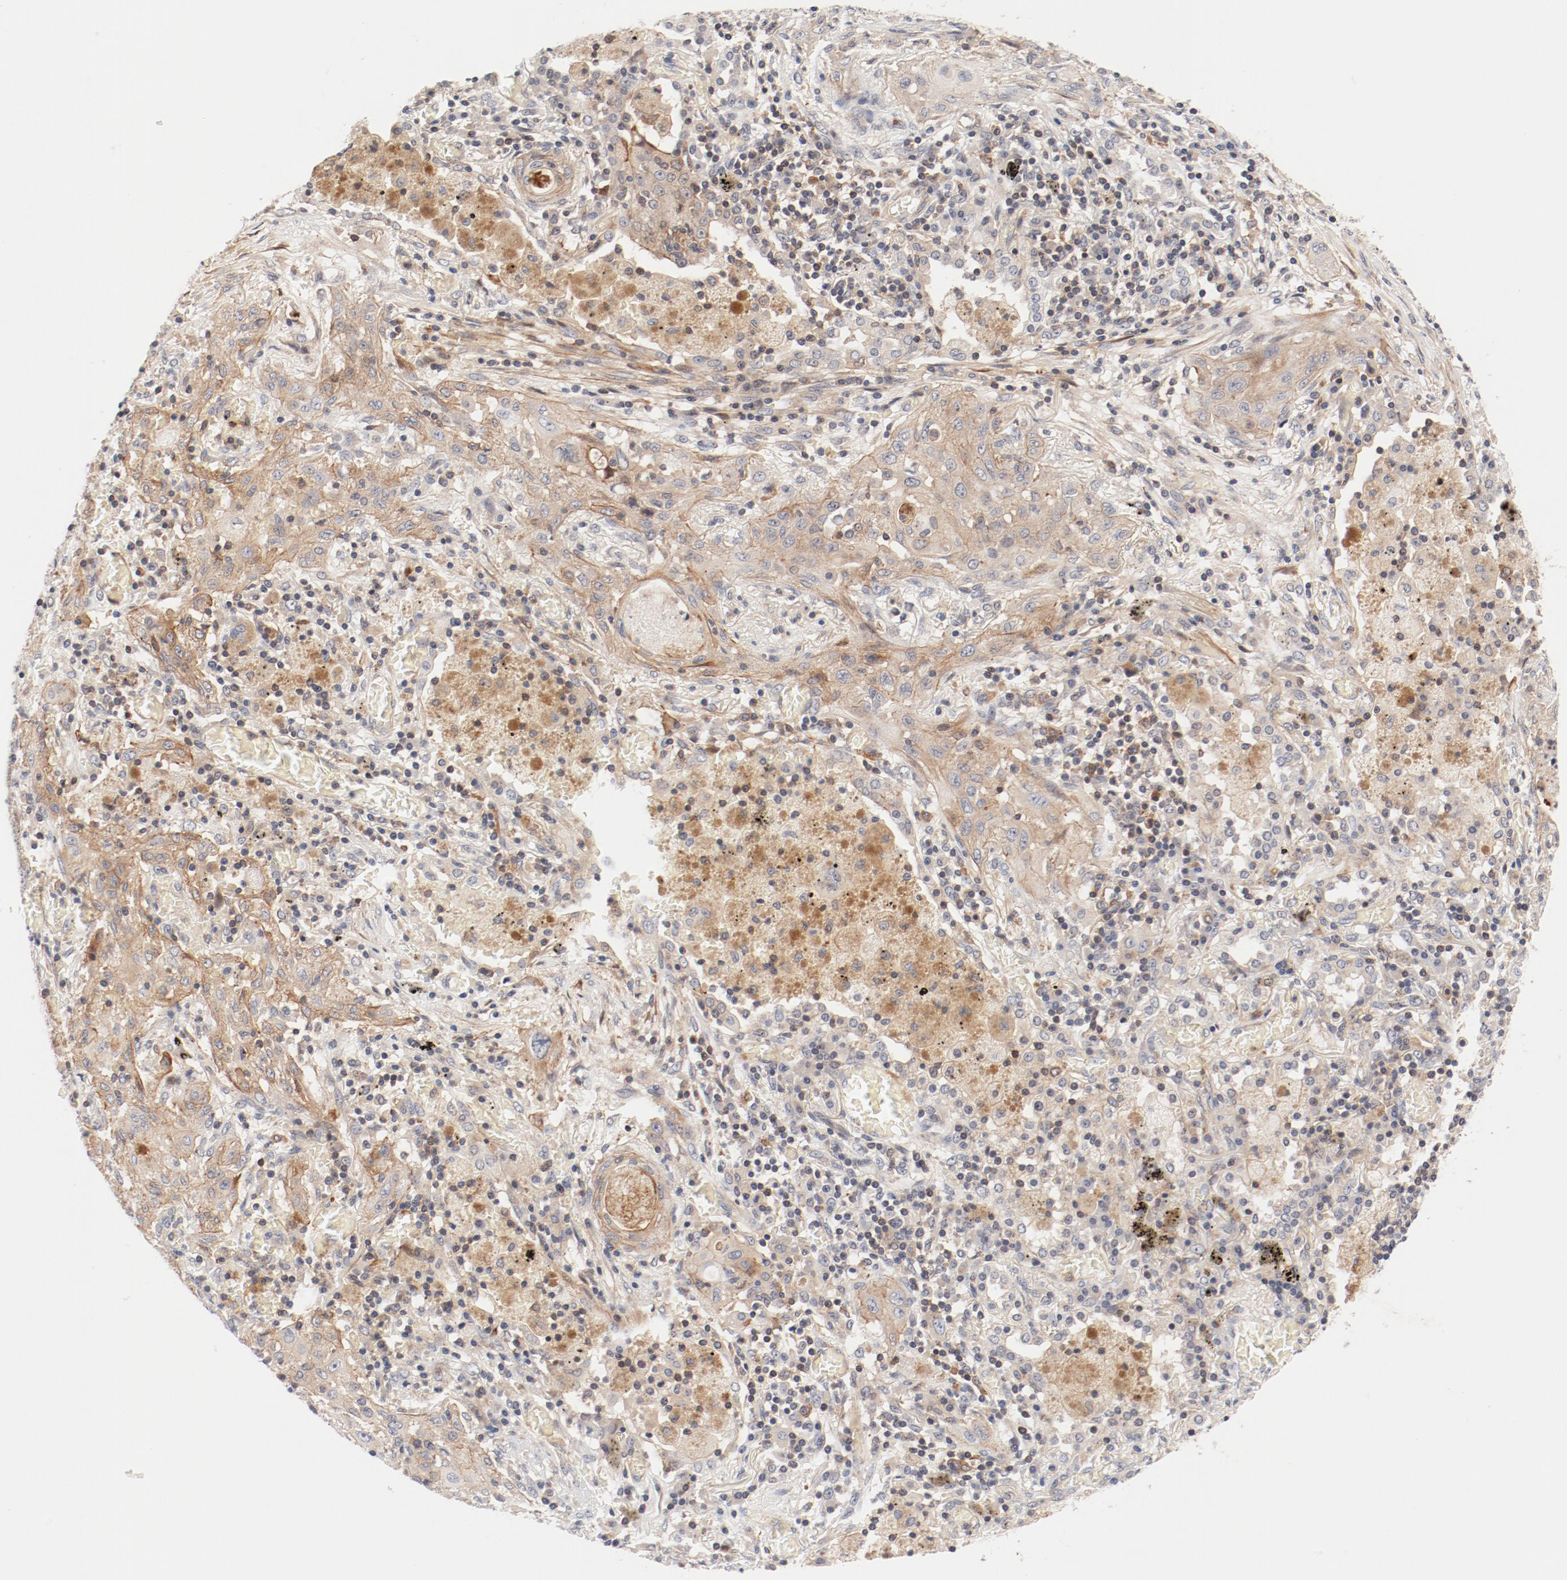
{"staining": {"intensity": "moderate", "quantity": "25%-75%", "location": "cytoplasmic/membranous"}, "tissue": "lung cancer", "cell_type": "Tumor cells", "image_type": "cancer", "snomed": [{"axis": "morphology", "description": "Squamous cell carcinoma, NOS"}, {"axis": "topography", "description": "Lung"}], "caption": "Protein expression analysis of human lung cancer (squamous cell carcinoma) reveals moderate cytoplasmic/membranous positivity in approximately 25%-75% of tumor cells. Ihc stains the protein of interest in brown and the nuclei are stained blue.", "gene": "ZNF267", "patient": {"sex": "female", "age": 47}}